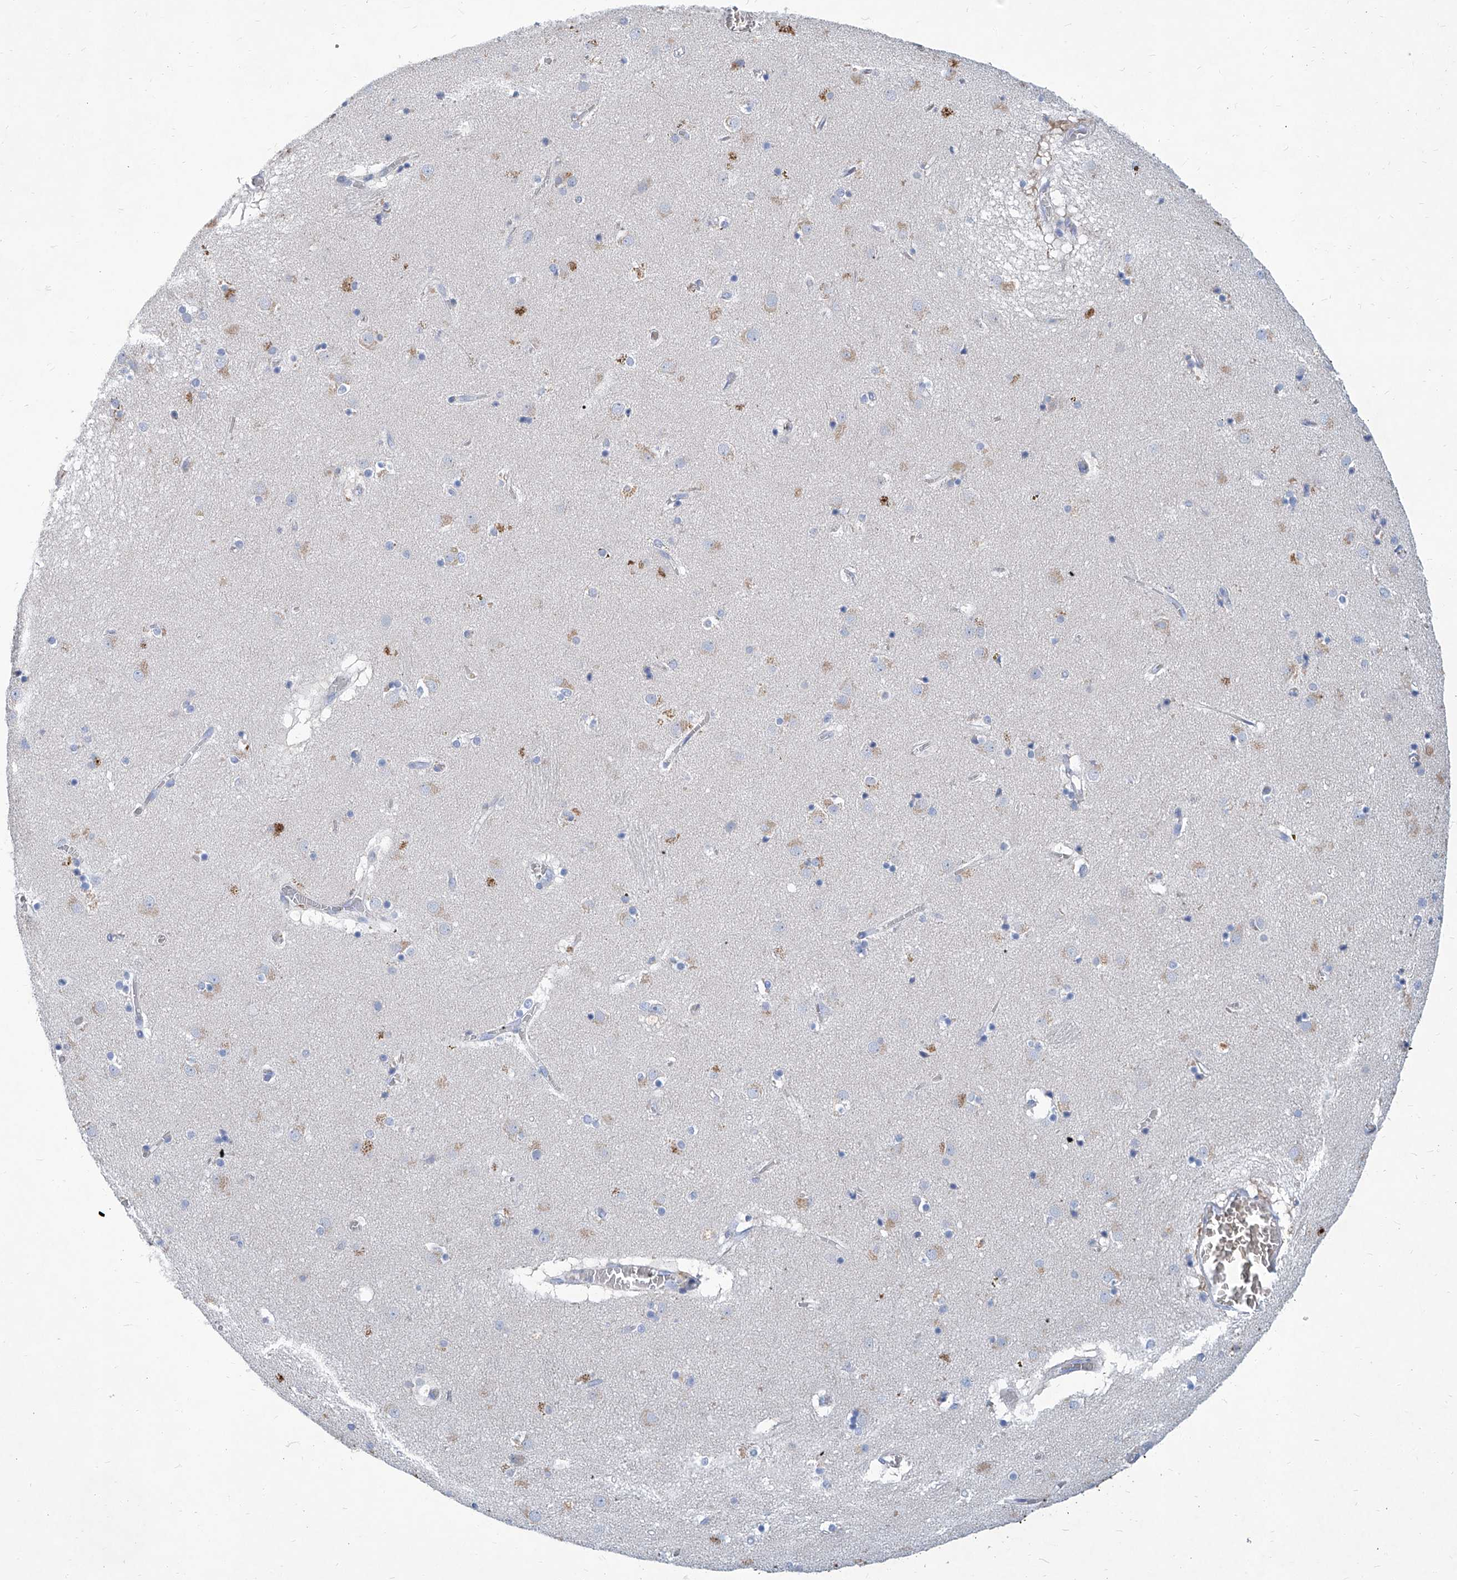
{"staining": {"intensity": "negative", "quantity": "none", "location": "none"}, "tissue": "caudate", "cell_type": "Glial cells", "image_type": "normal", "snomed": [{"axis": "morphology", "description": "Normal tissue, NOS"}, {"axis": "topography", "description": "Lateral ventricle wall"}], "caption": "A histopathology image of caudate stained for a protein demonstrates no brown staining in glial cells. Nuclei are stained in blue.", "gene": "FPR2", "patient": {"sex": "male", "age": 70}}